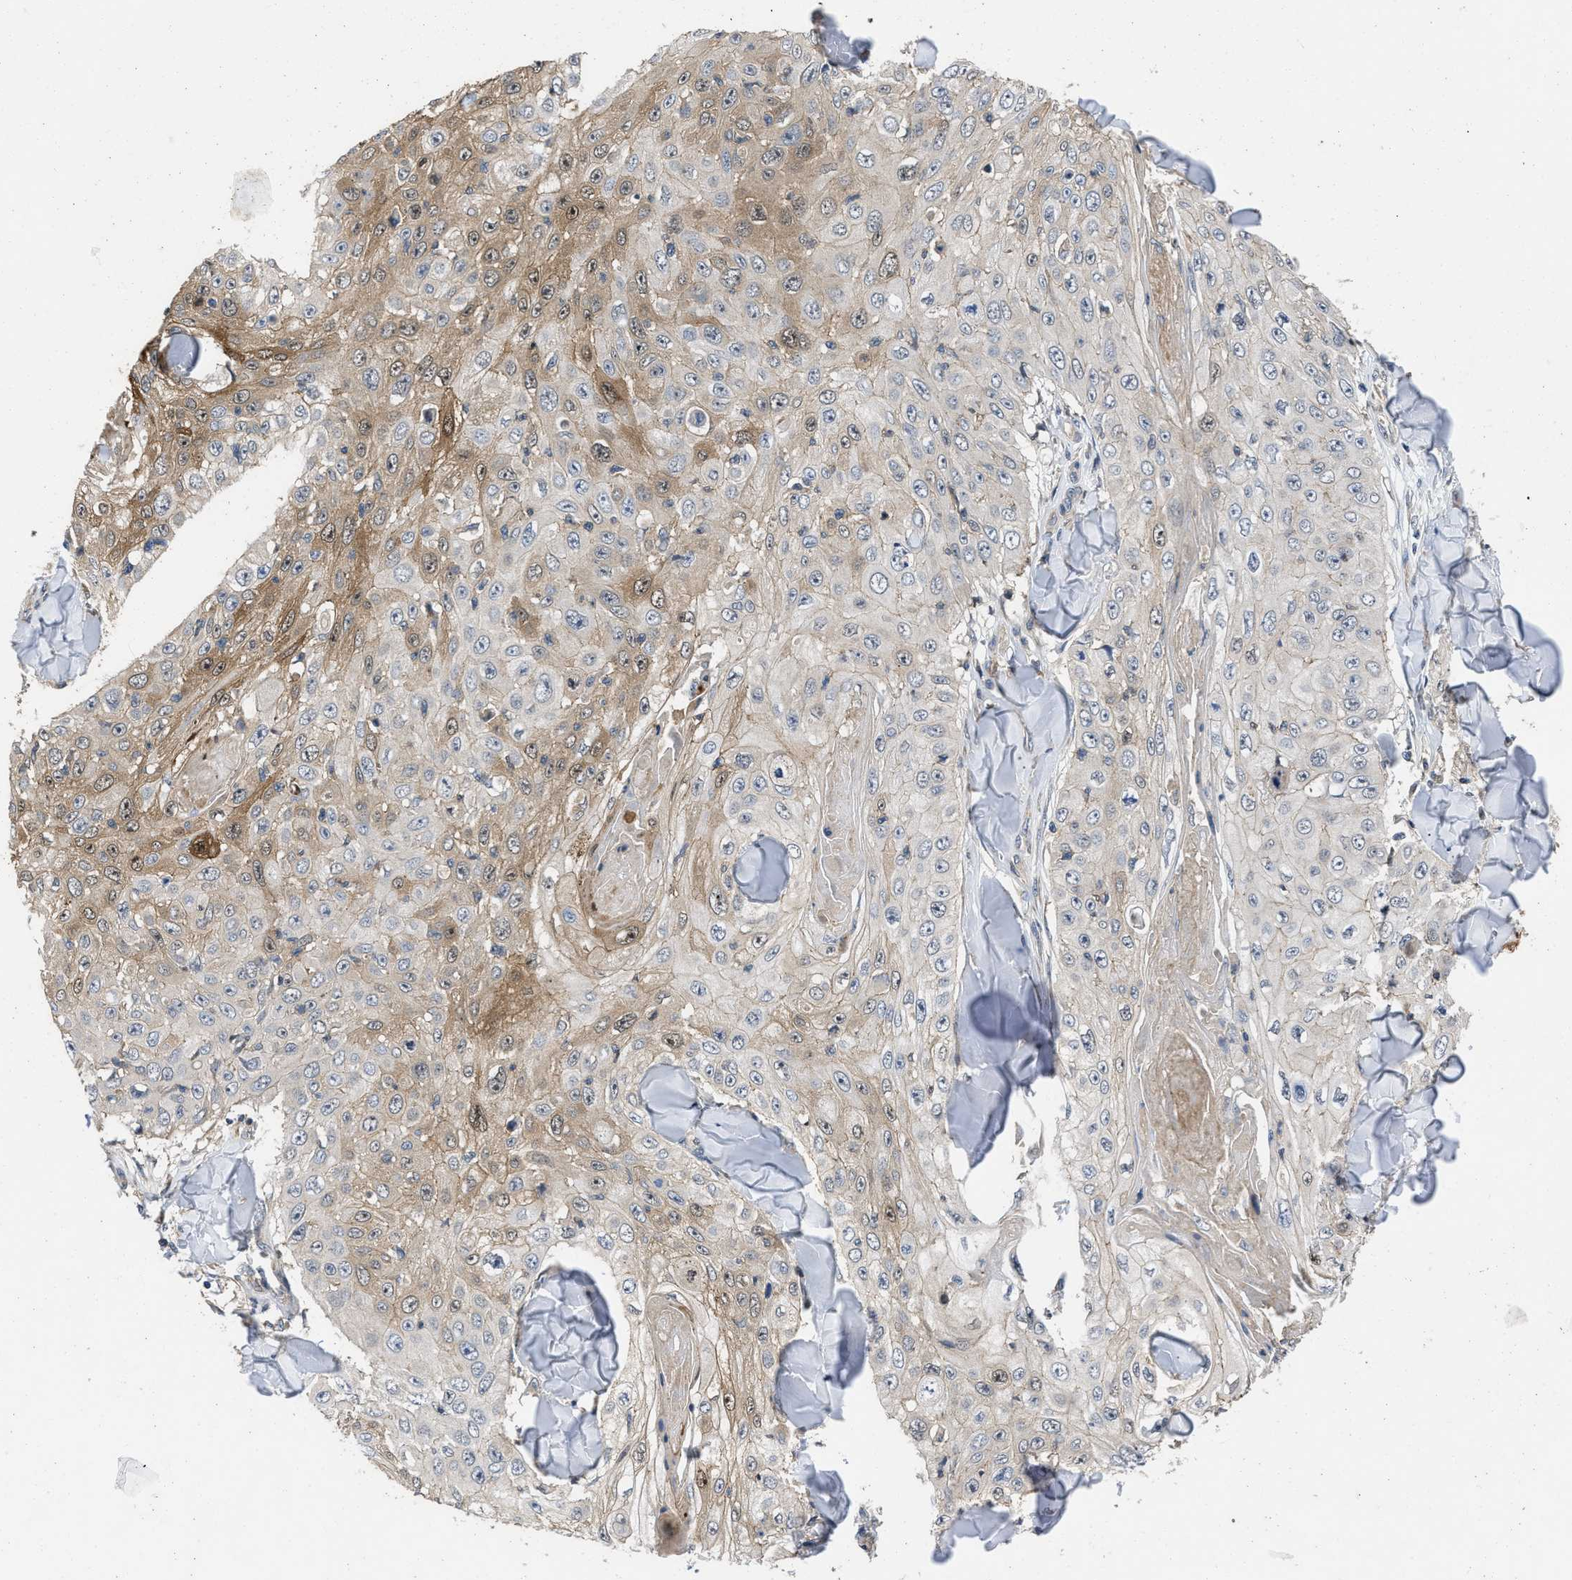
{"staining": {"intensity": "moderate", "quantity": ">75%", "location": "cytoplasmic/membranous"}, "tissue": "skin cancer", "cell_type": "Tumor cells", "image_type": "cancer", "snomed": [{"axis": "morphology", "description": "Squamous cell carcinoma, NOS"}, {"axis": "topography", "description": "Skin"}], "caption": "Moderate cytoplasmic/membranous positivity is present in about >75% of tumor cells in skin cancer.", "gene": "PRDM14", "patient": {"sex": "male", "age": 86}}